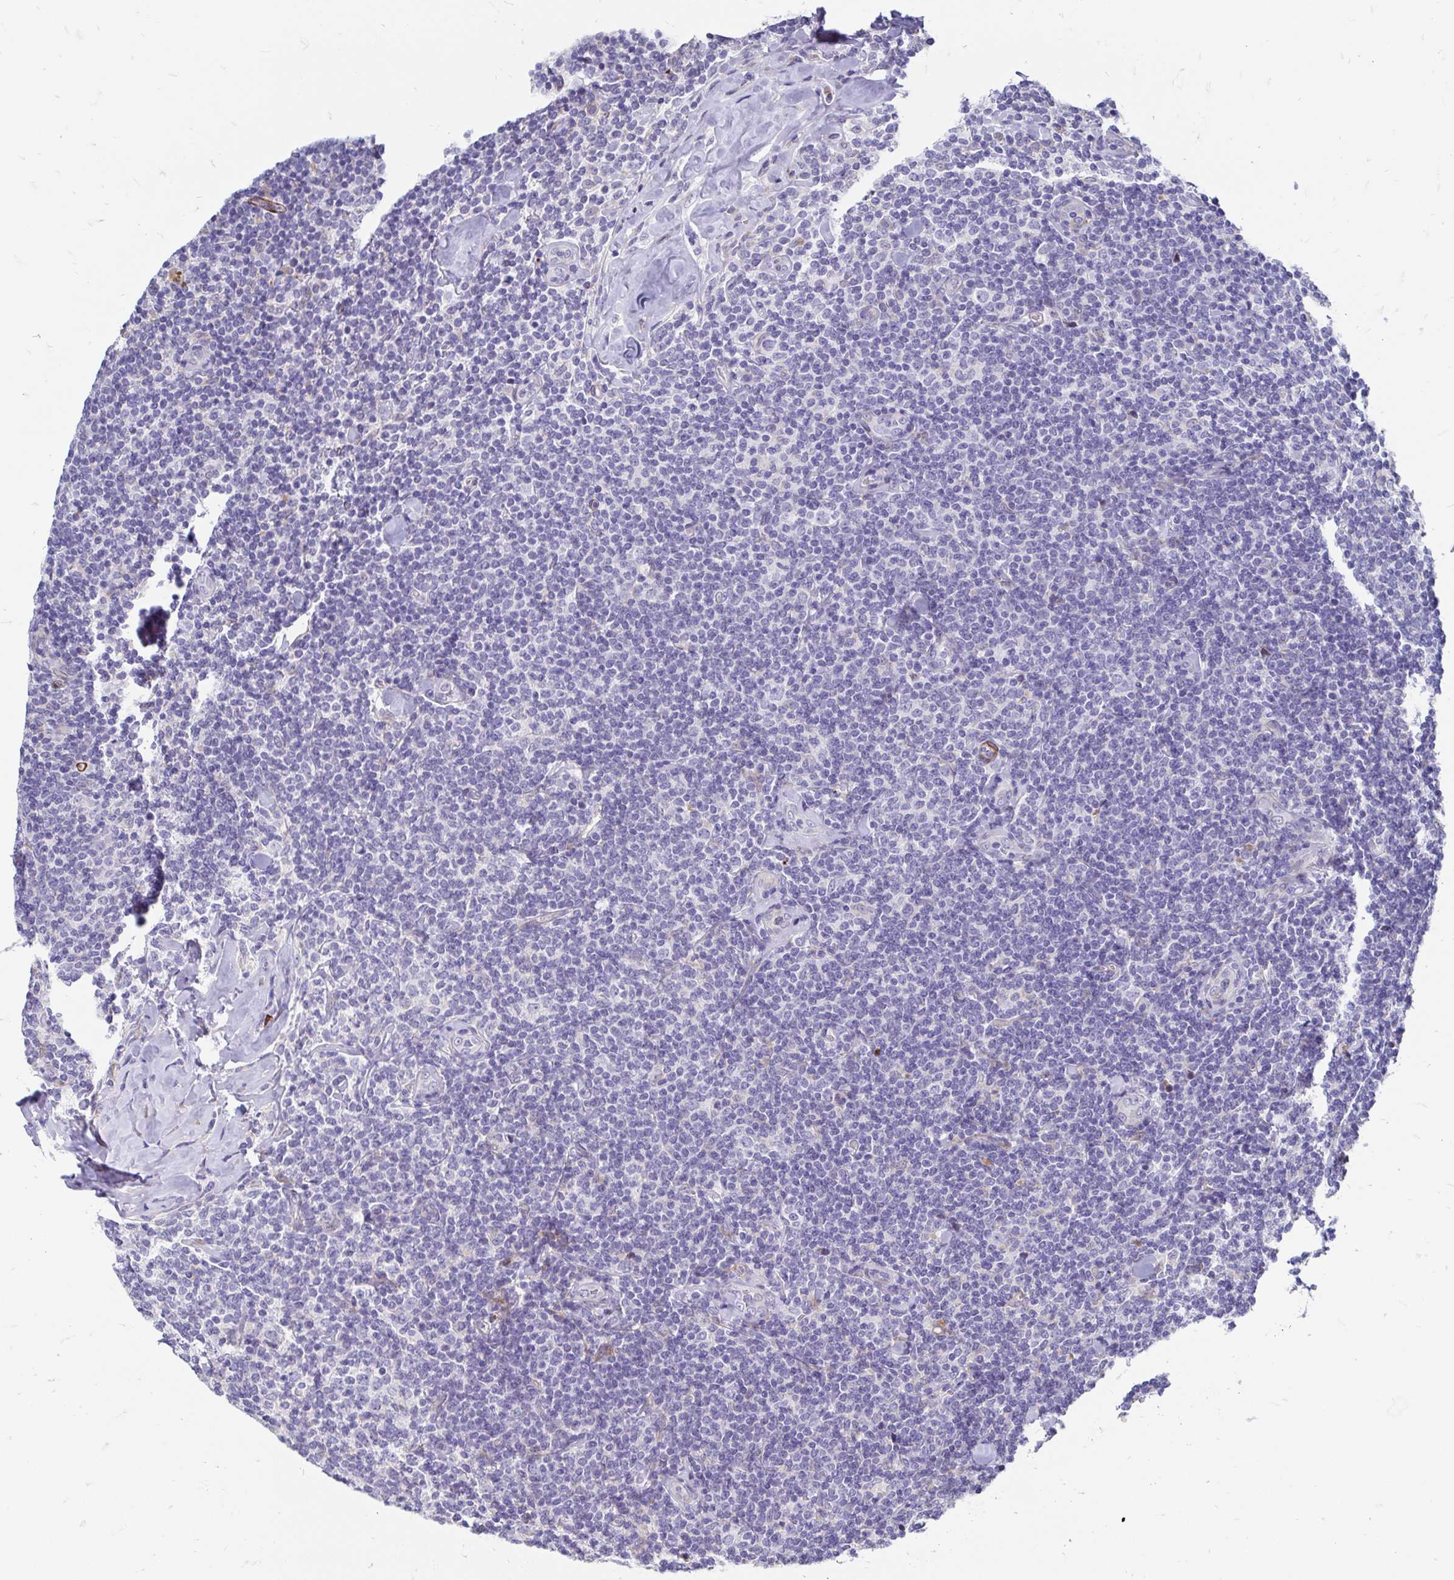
{"staining": {"intensity": "negative", "quantity": "none", "location": "none"}, "tissue": "lymphoma", "cell_type": "Tumor cells", "image_type": "cancer", "snomed": [{"axis": "morphology", "description": "Malignant lymphoma, non-Hodgkin's type, Low grade"}, {"axis": "topography", "description": "Lymph node"}], "caption": "Tumor cells are negative for protein expression in human malignant lymphoma, non-Hodgkin's type (low-grade).", "gene": "CDKL1", "patient": {"sex": "female", "age": 56}}